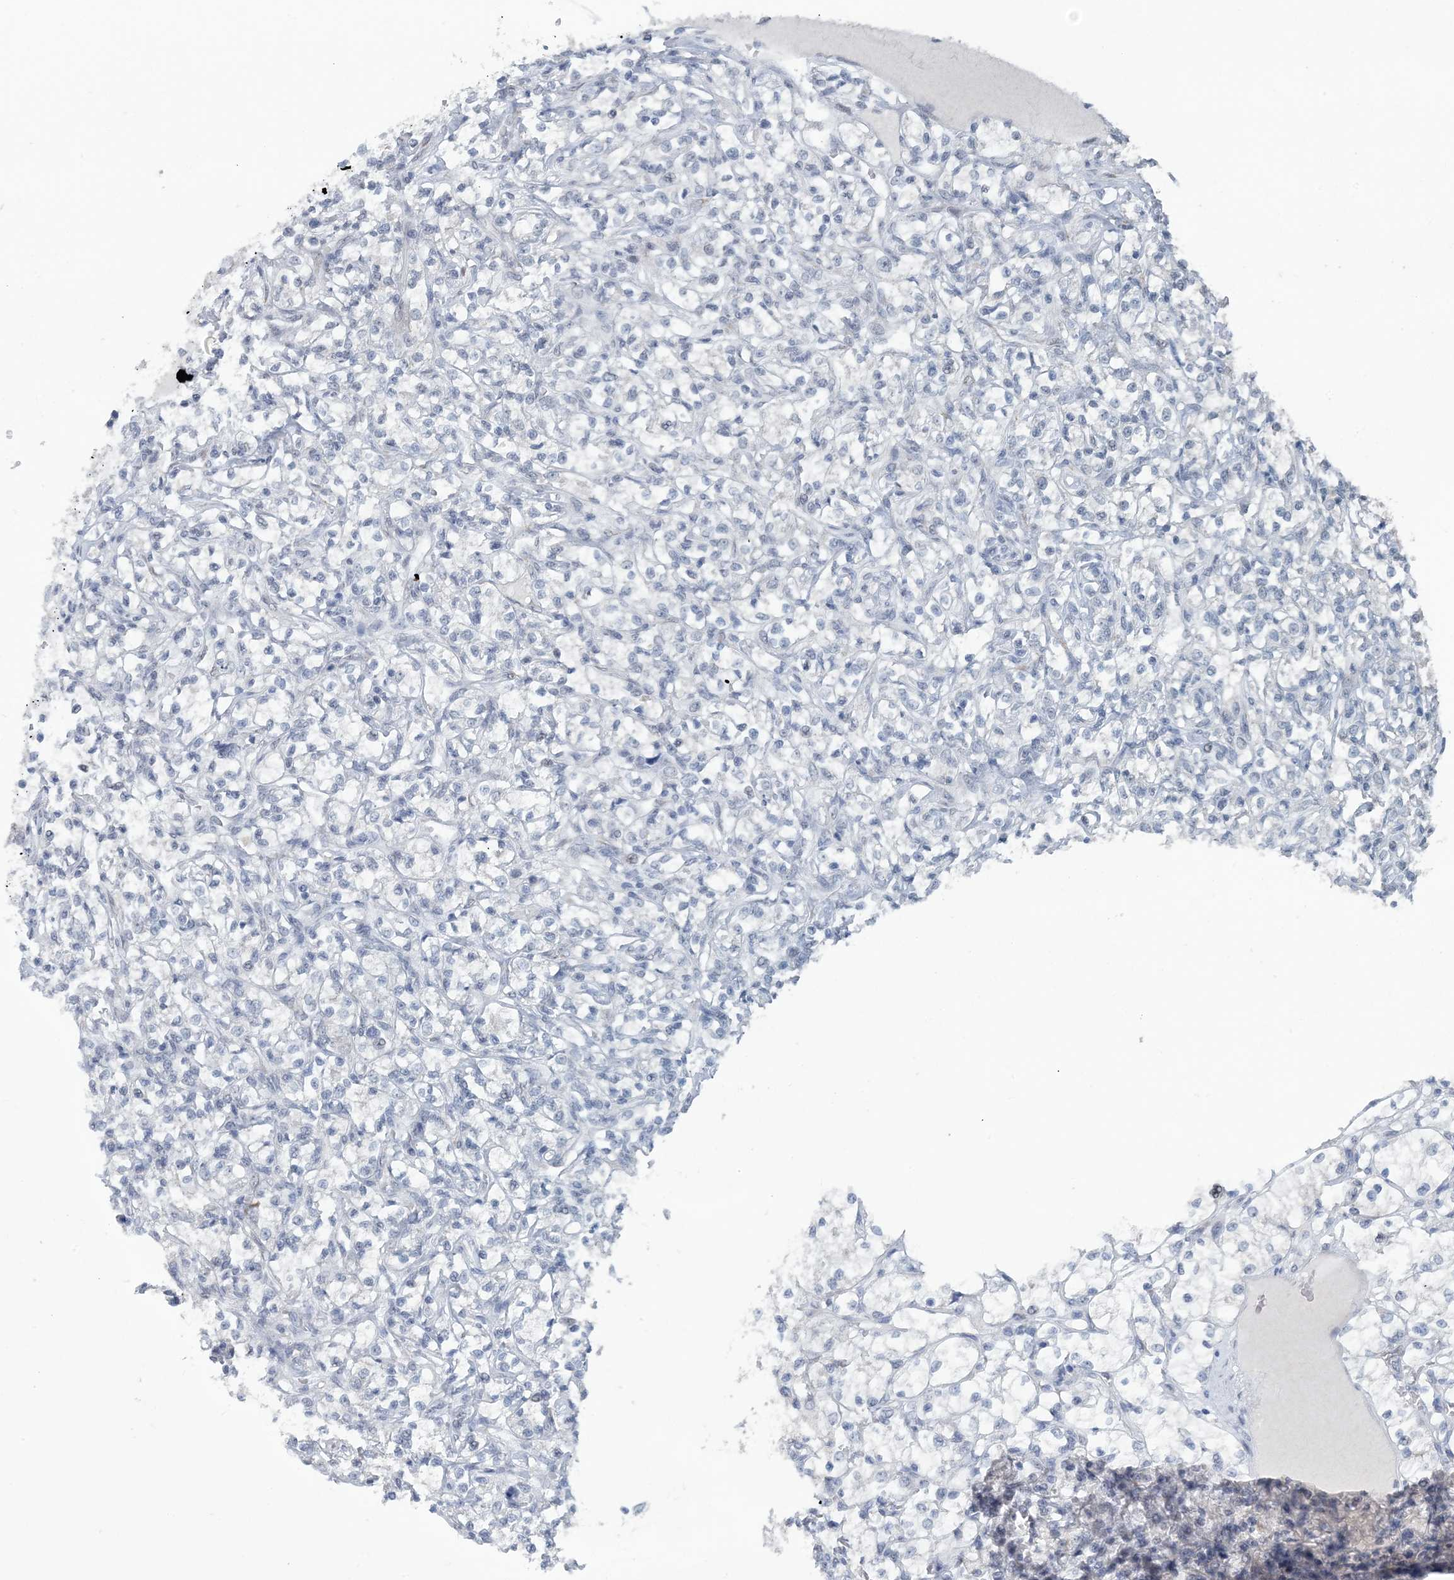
{"staining": {"intensity": "negative", "quantity": "none", "location": "none"}, "tissue": "renal cancer", "cell_type": "Tumor cells", "image_type": "cancer", "snomed": [{"axis": "morphology", "description": "Adenocarcinoma, NOS"}, {"axis": "topography", "description": "Kidney"}], "caption": "Immunohistochemical staining of renal cancer (adenocarcinoma) reveals no significant positivity in tumor cells.", "gene": "MBD2", "patient": {"sex": "female", "age": 69}}